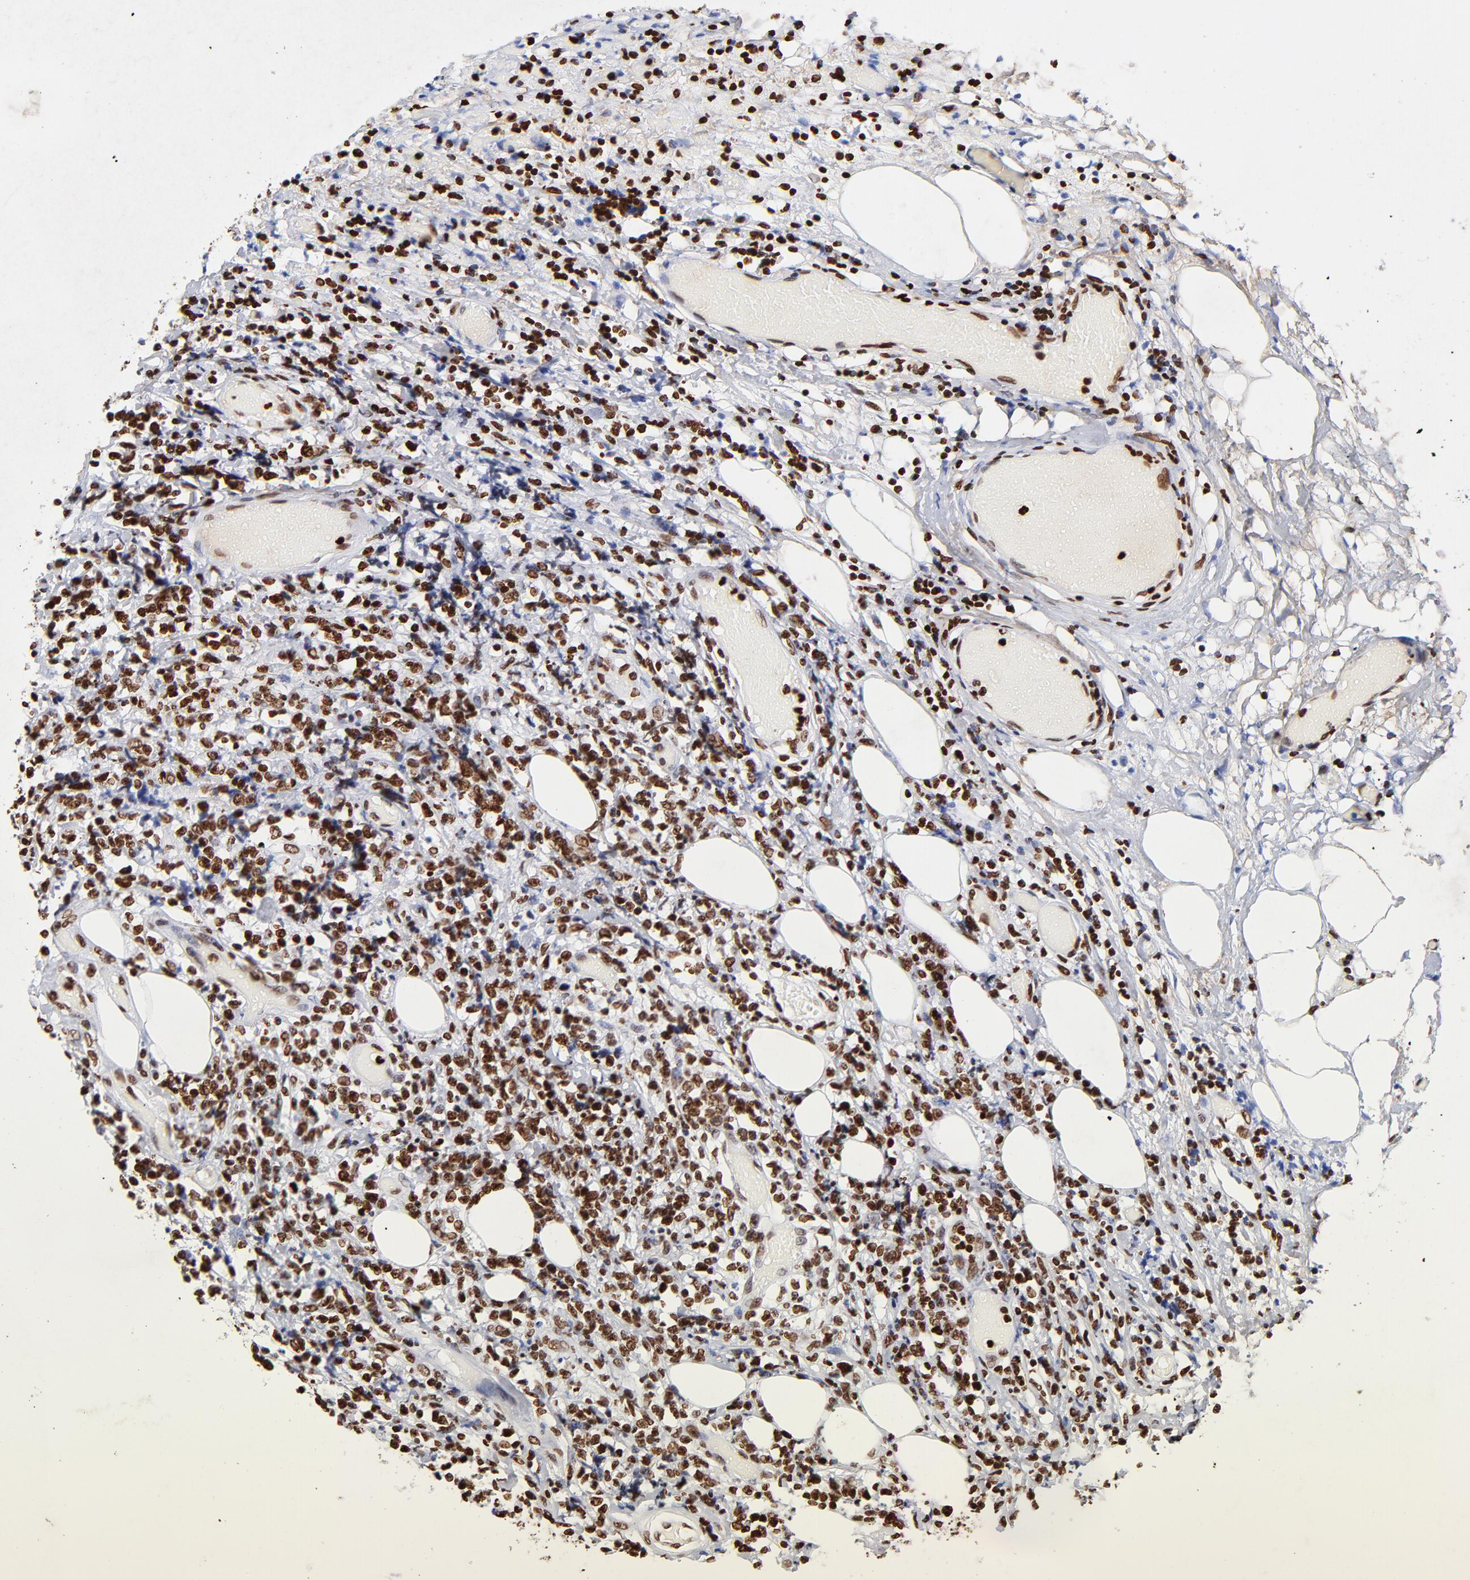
{"staining": {"intensity": "strong", "quantity": ">75%", "location": "nuclear"}, "tissue": "lymphoma", "cell_type": "Tumor cells", "image_type": "cancer", "snomed": [{"axis": "morphology", "description": "Malignant lymphoma, non-Hodgkin's type, High grade"}, {"axis": "topography", "description": "Colon"}], "caption": "A high amount of strong nuclear staining is identified in about >75% of tumor cells in lymphoma tissue.", "gene": "FBH1", "patient": {"sex": "male", "age": 82}}